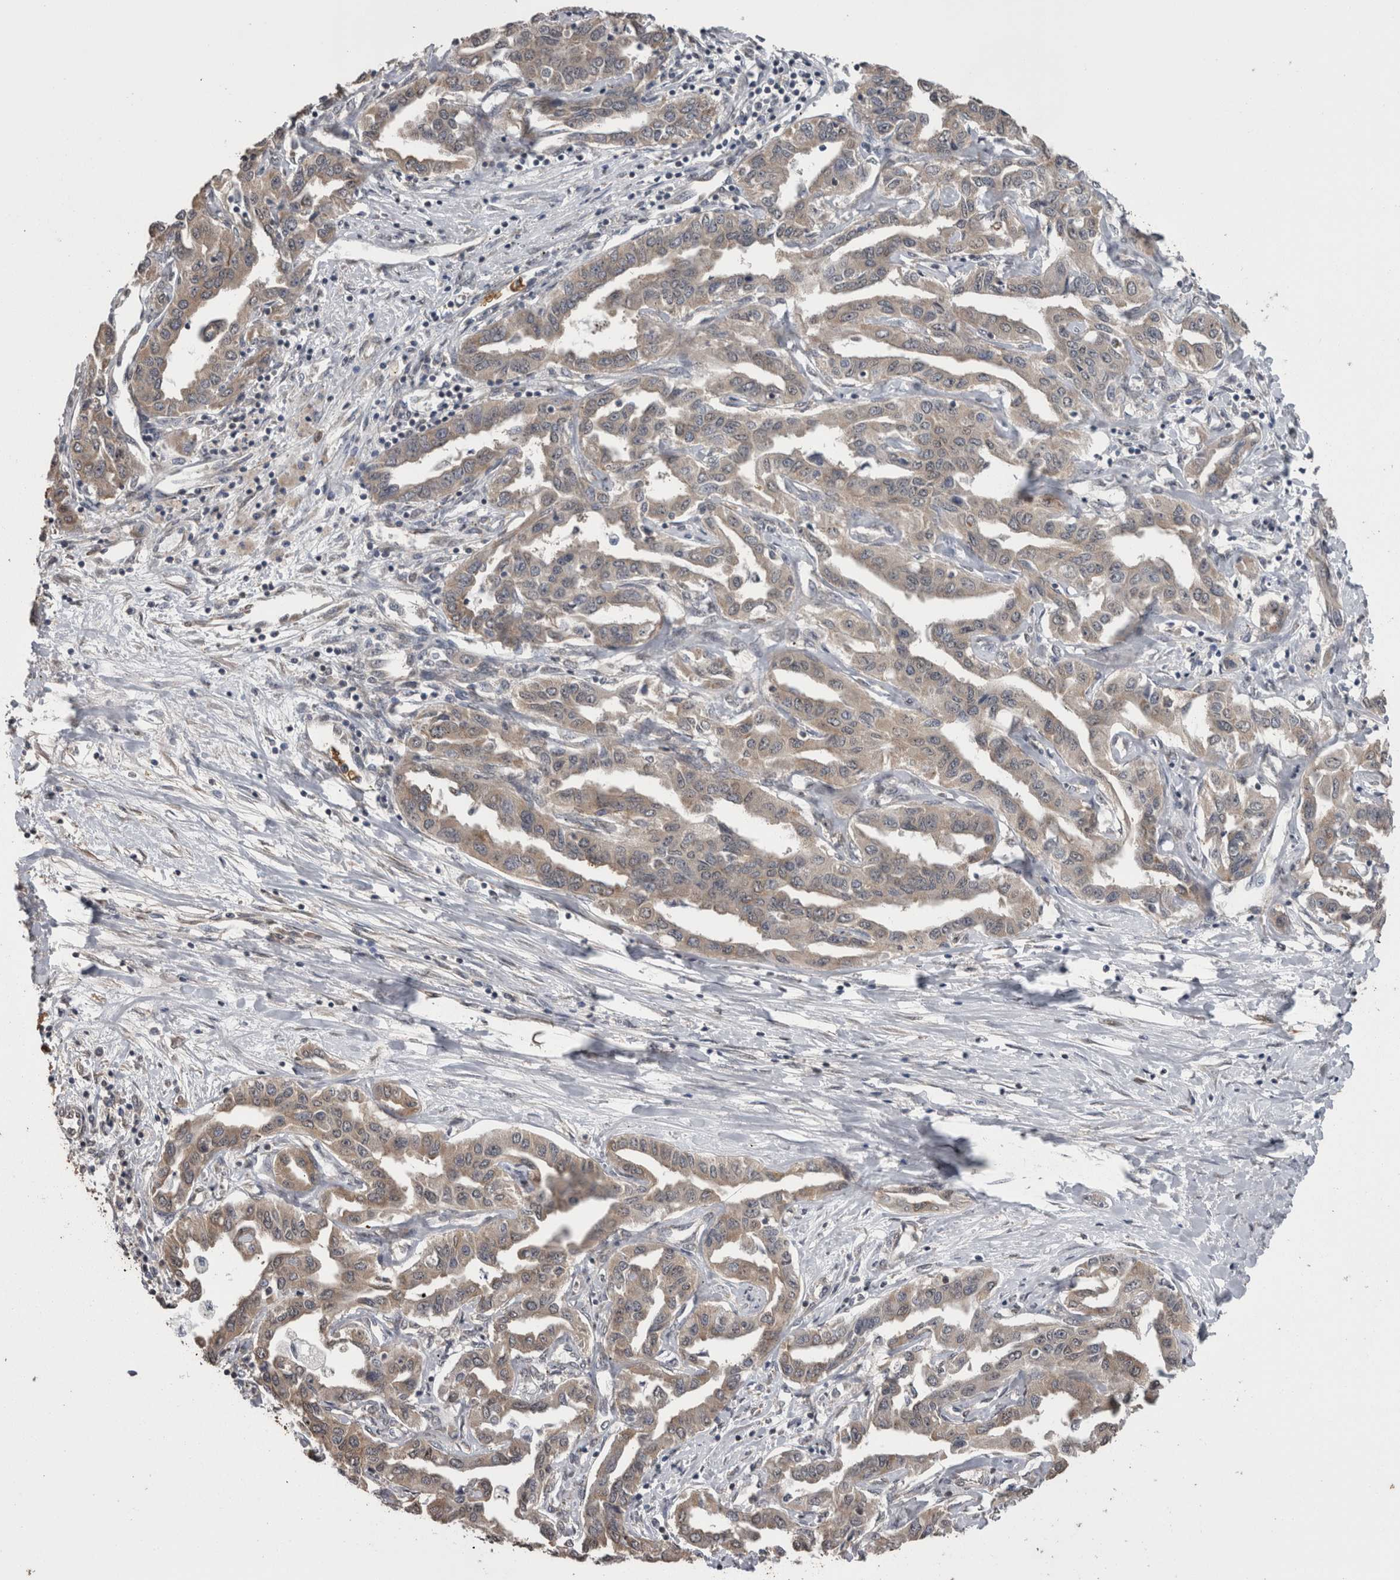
{"staining": {"intensity": "weak", "quantity": "<25%", "location": "cytoplasmic/membranous"}, "tissue": "liver cancer", "cell_type": "Tumor cells", "image_type": "cancer", "snomed": [{"axis": "morphology", "description": "Cholangiocarcinoma"}, {"axis": "topography", "description": "Liver"}], "caption": "IHC image of neoplastic tissue: human cholangiocarcinoma (liver) stained with DAB (3,3'-diaminobenzidine) demonstrates no significant protein positivity in tumor cells.", "gene": "DDX6", "patient": {"sex": "male", "age": 59}}